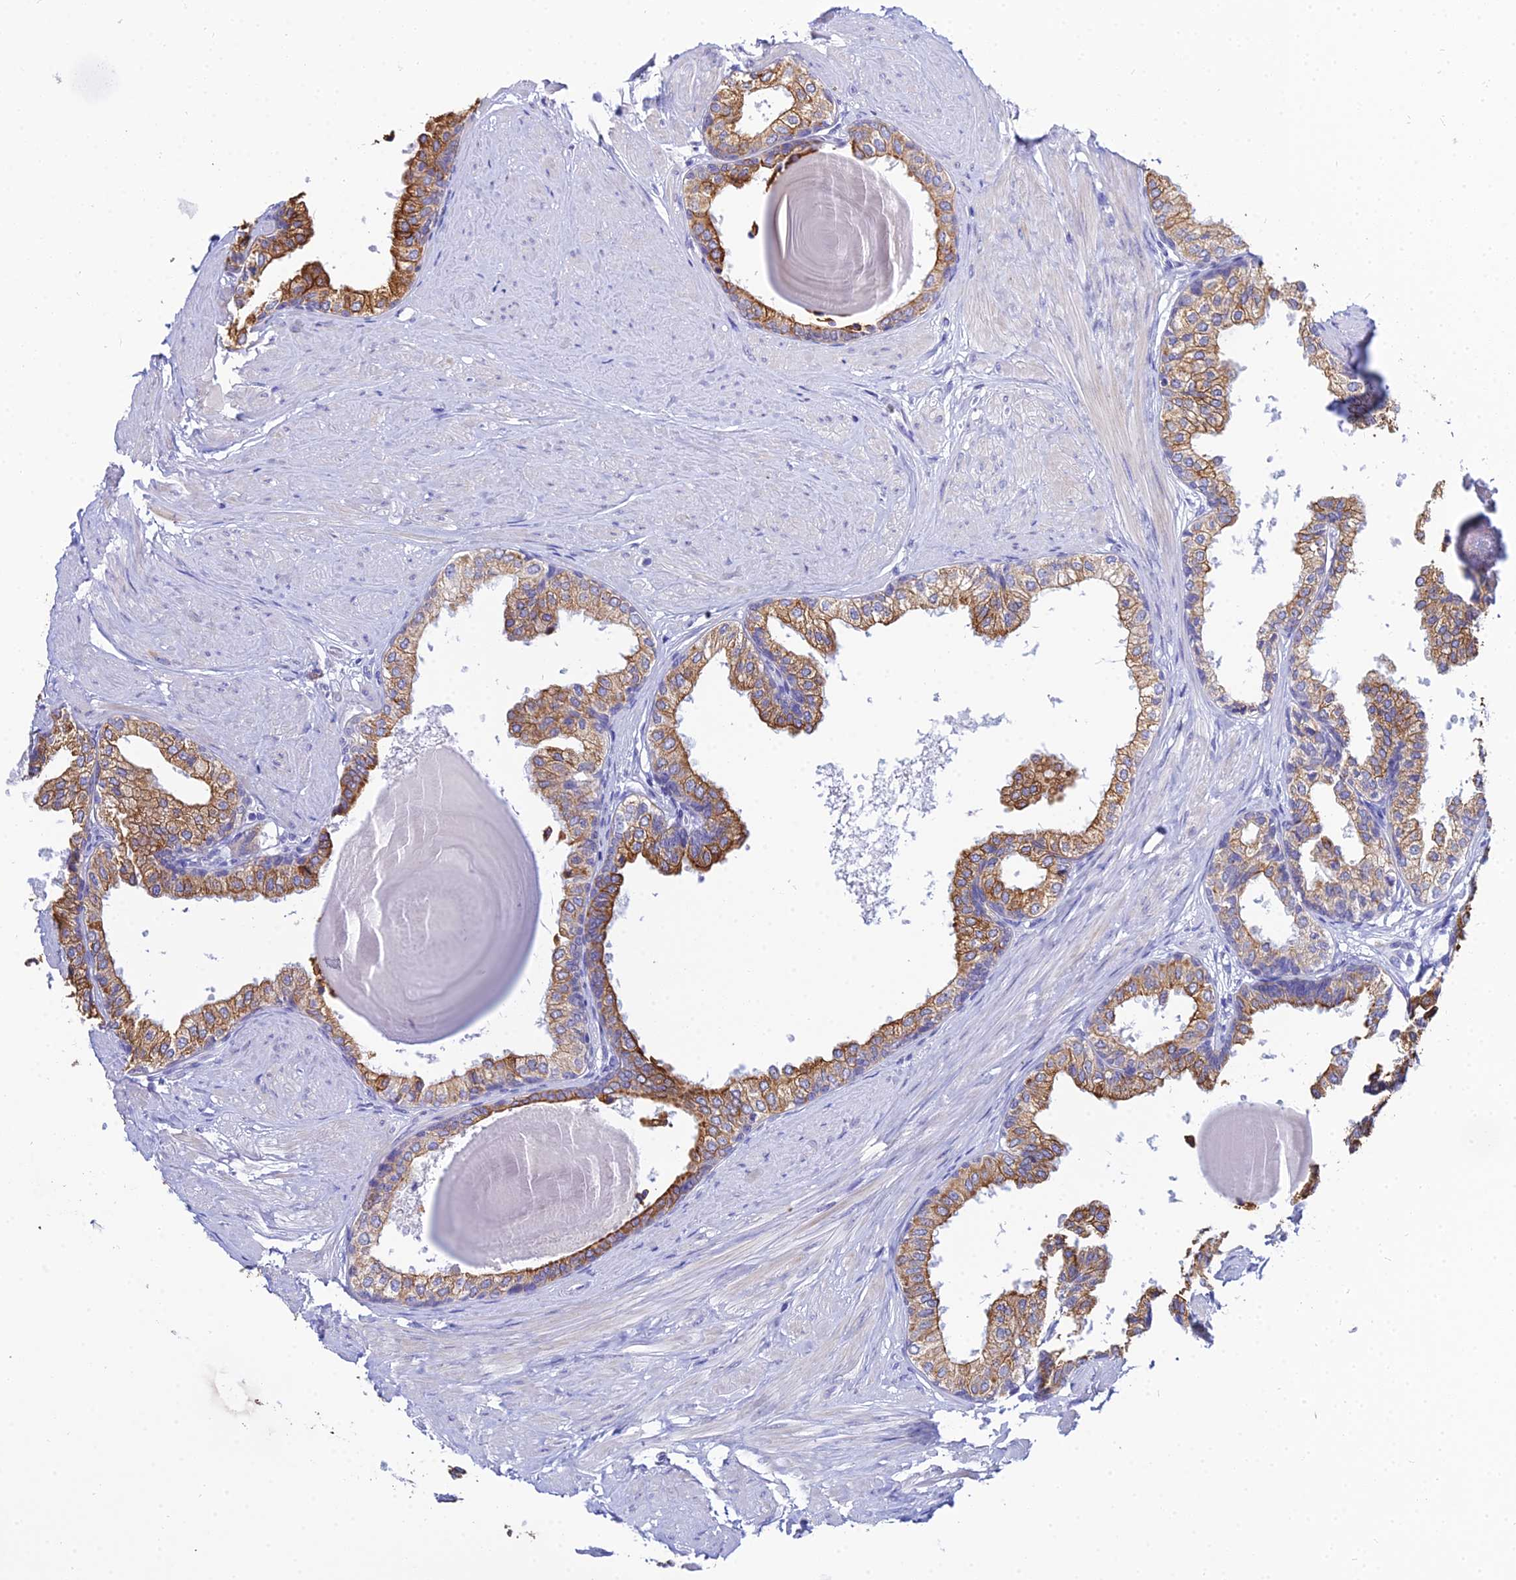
{"staining": {"intensity": "moderate", "quantity": ">75%", "location": "cytoplasmic/membranous"}, "tissue": "prostate", "cell_type": "Glandular cells", "image_type": "normal", "snomed": [{"axis": "morphology", "description": "Normal tissue, NOS"}, {"axis": "topography", "description": "Prostate"}], "caption": "Brown immunohistochemical staining in unremarkable prostate displays moderate cytoplasmic/membranous staining in about >75% of glandular cells.", "gene": "ZXDA", "patient": {"sex": "male", "age": 48}}